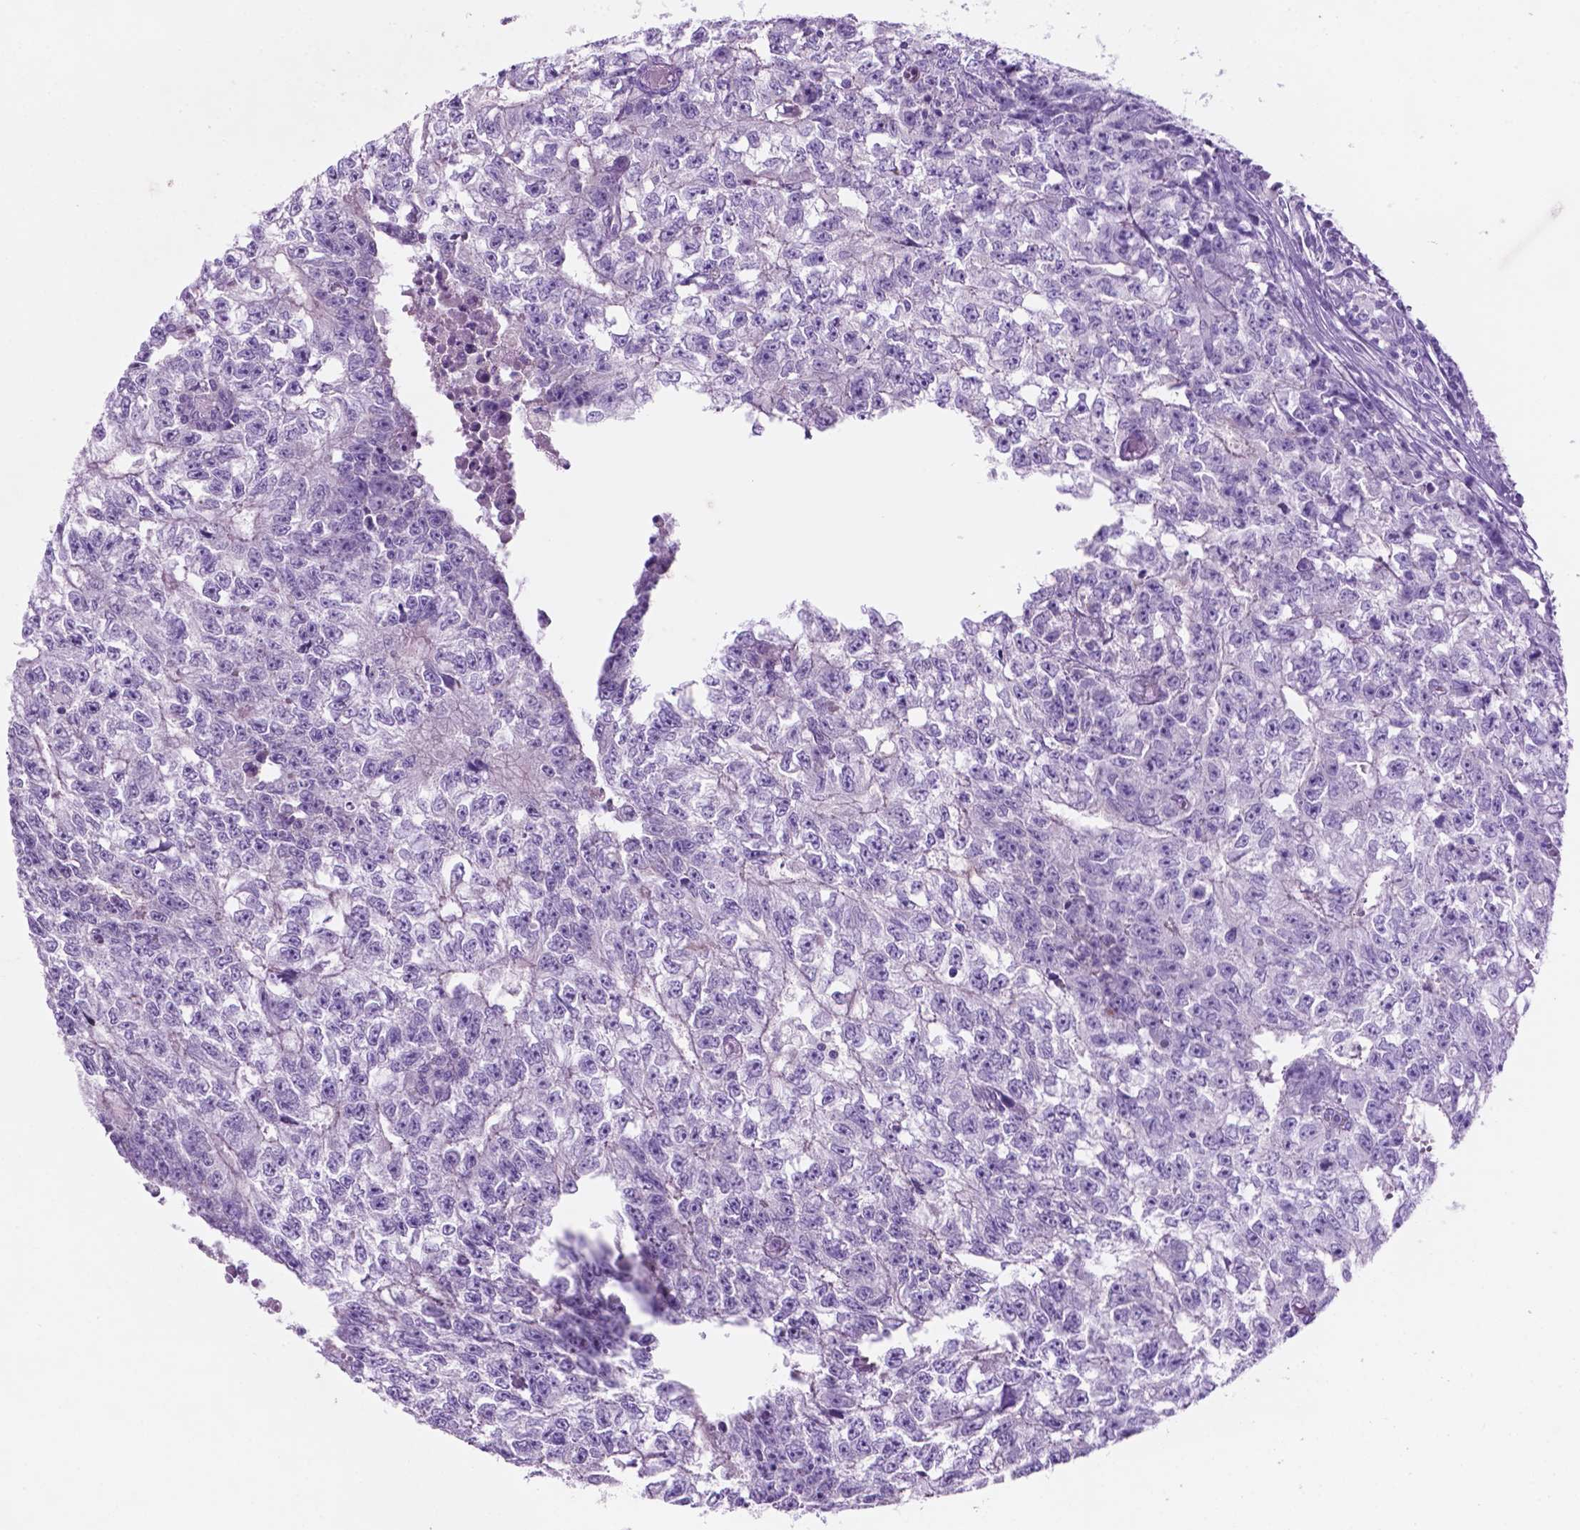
{"staining": {"intensity": "negative", "quantity": "none", "location": "none"}, "tissue": "testis cancer", "cell_type": "Tumor cells", "image_type": "cancer", "snomed": [{"axis": "morphology", "description": "Carcinoma, Embryonal, NOS"}, {"axis": "morphology", "description": "Teratoma, malignant, NOS"}, {"axis": "topography", "description": "Testis"}], "caption": "DAB immunohistochemical staining of human testis cancer displays no significant expression in tumor cells.", "gene": "POU4F1", "patient": {"sex": "male", "age": 24}}